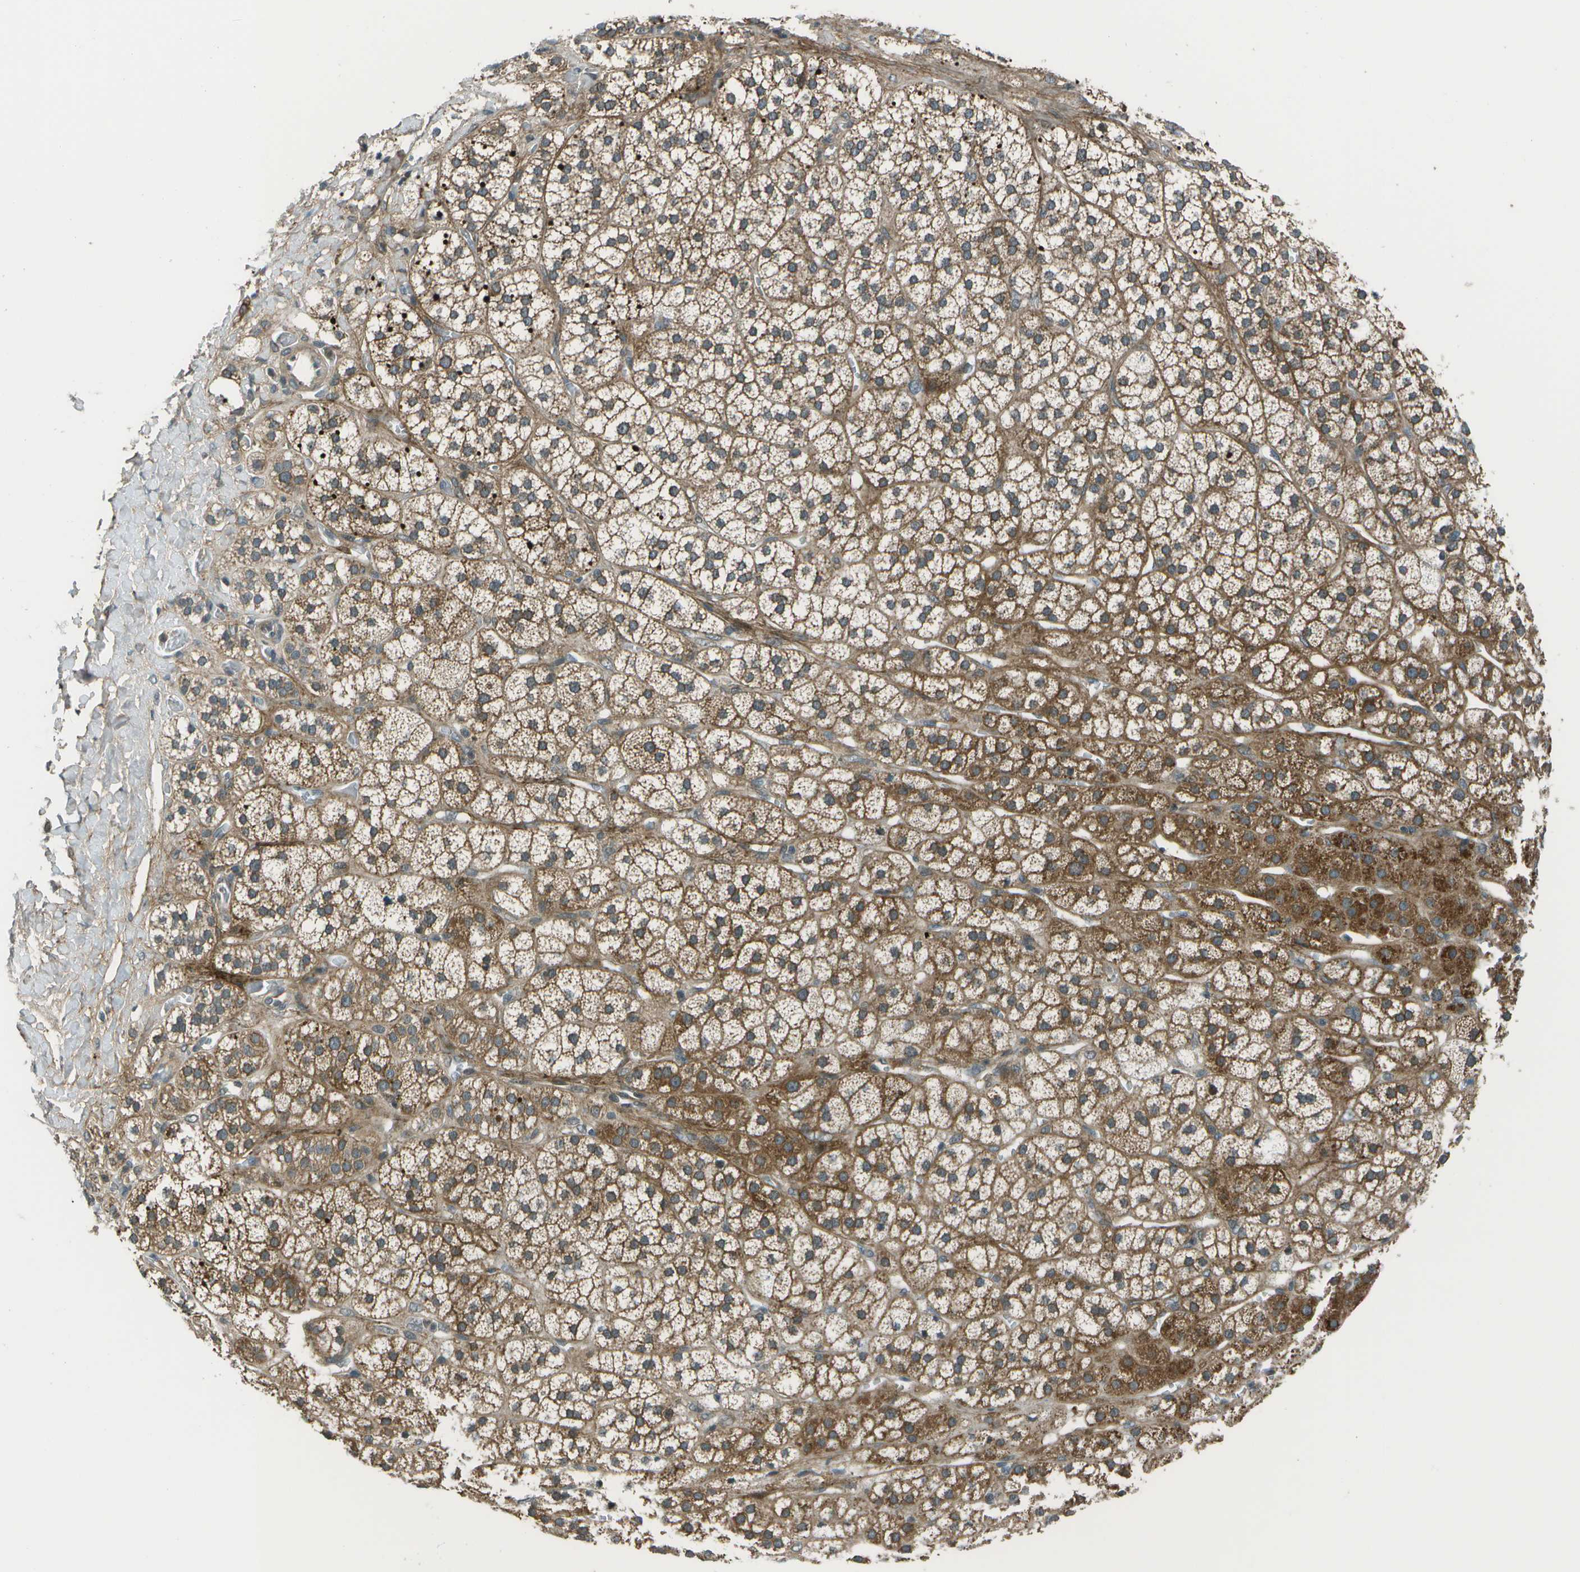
{"staining": {"intensity": "strong", "quantity": ">75%", "location": "cytoplasmic/membranous"}, "tissue": "adrenal gland", "cell_type": "Glandular cells", "image_type": "normal", "snomed": [{"axis": "morphology", "description": "Normal tissue, NOS"}, {"axis": "topography", "description": "Adrenal gland"}], "caption": "Immunohistochemistry (IHC) (DAB) staining of normal adrenal gland reveals strong cytoplasmic/membranous protein positivity in about >75% of glandular cells. The protein of interest is stained brown, and the nuclei are stained in blue (DAB (3,3'-diaminobenzidine) IHC with brightfield microscopy, high magnification).", "gene": "TMEM19", "patient": {"sex": "male", "age": 56}}